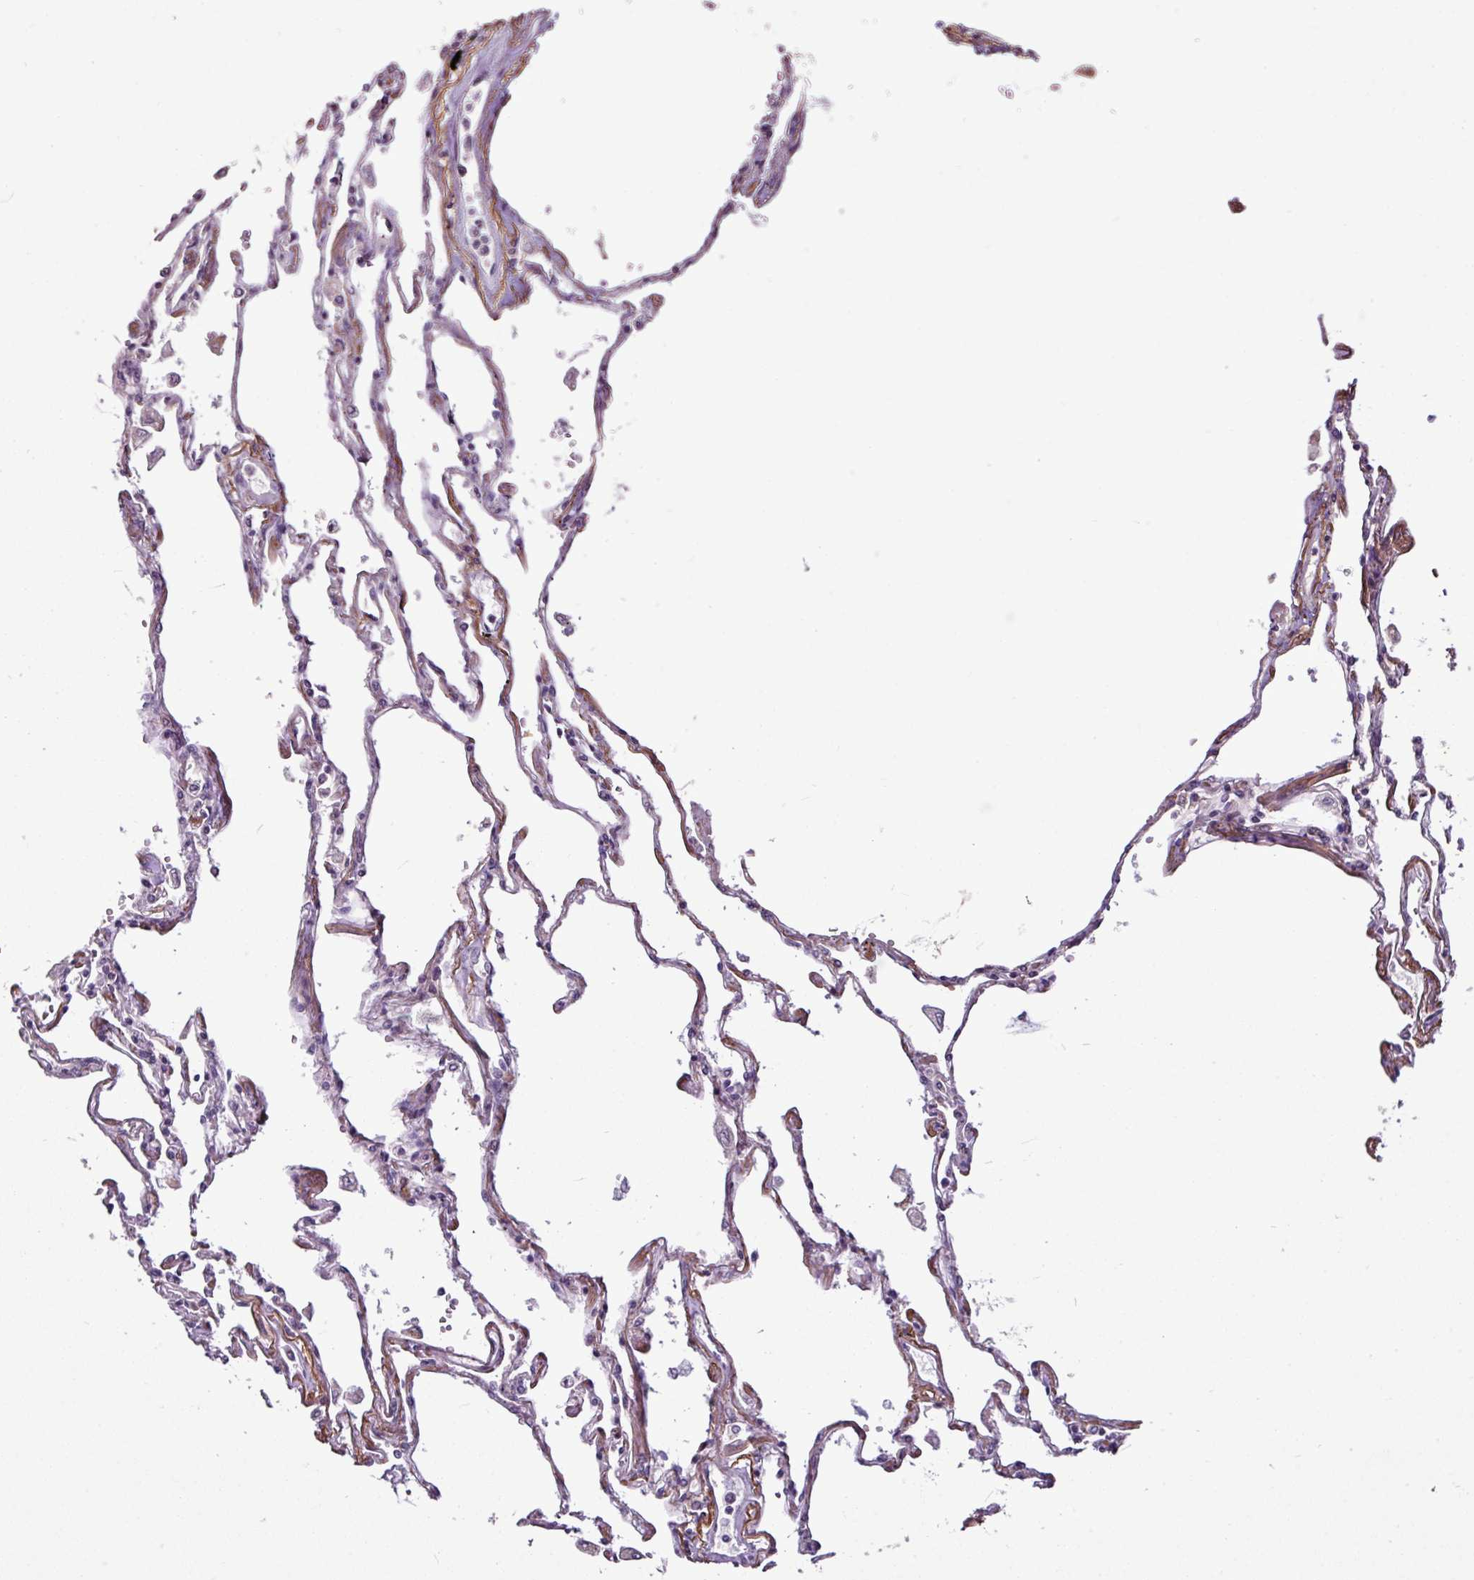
{"staining": {"intensity": "negative", "quantity": "none", "location": "none"}, "tissue": "lung", "cell_type": "Alveolar cells", "image_type": "normal", "snomed": [{"axis": "morphology", "description": "Normal tissue, NOS"}, {"axis": "topography", "description": "Lung"}], "caption": "IHC of unremarkable lung exhibits no expression in alveolar cells. The staining was performed using DAB (3,3'-diaminobenzidine) to visualize the protein expression in brown, while the nuclei were stained in blue with hematoxylin (Magnification: 20x).", "gene": "SKIC2", "patient": {"sex": "female", "age": 67}}